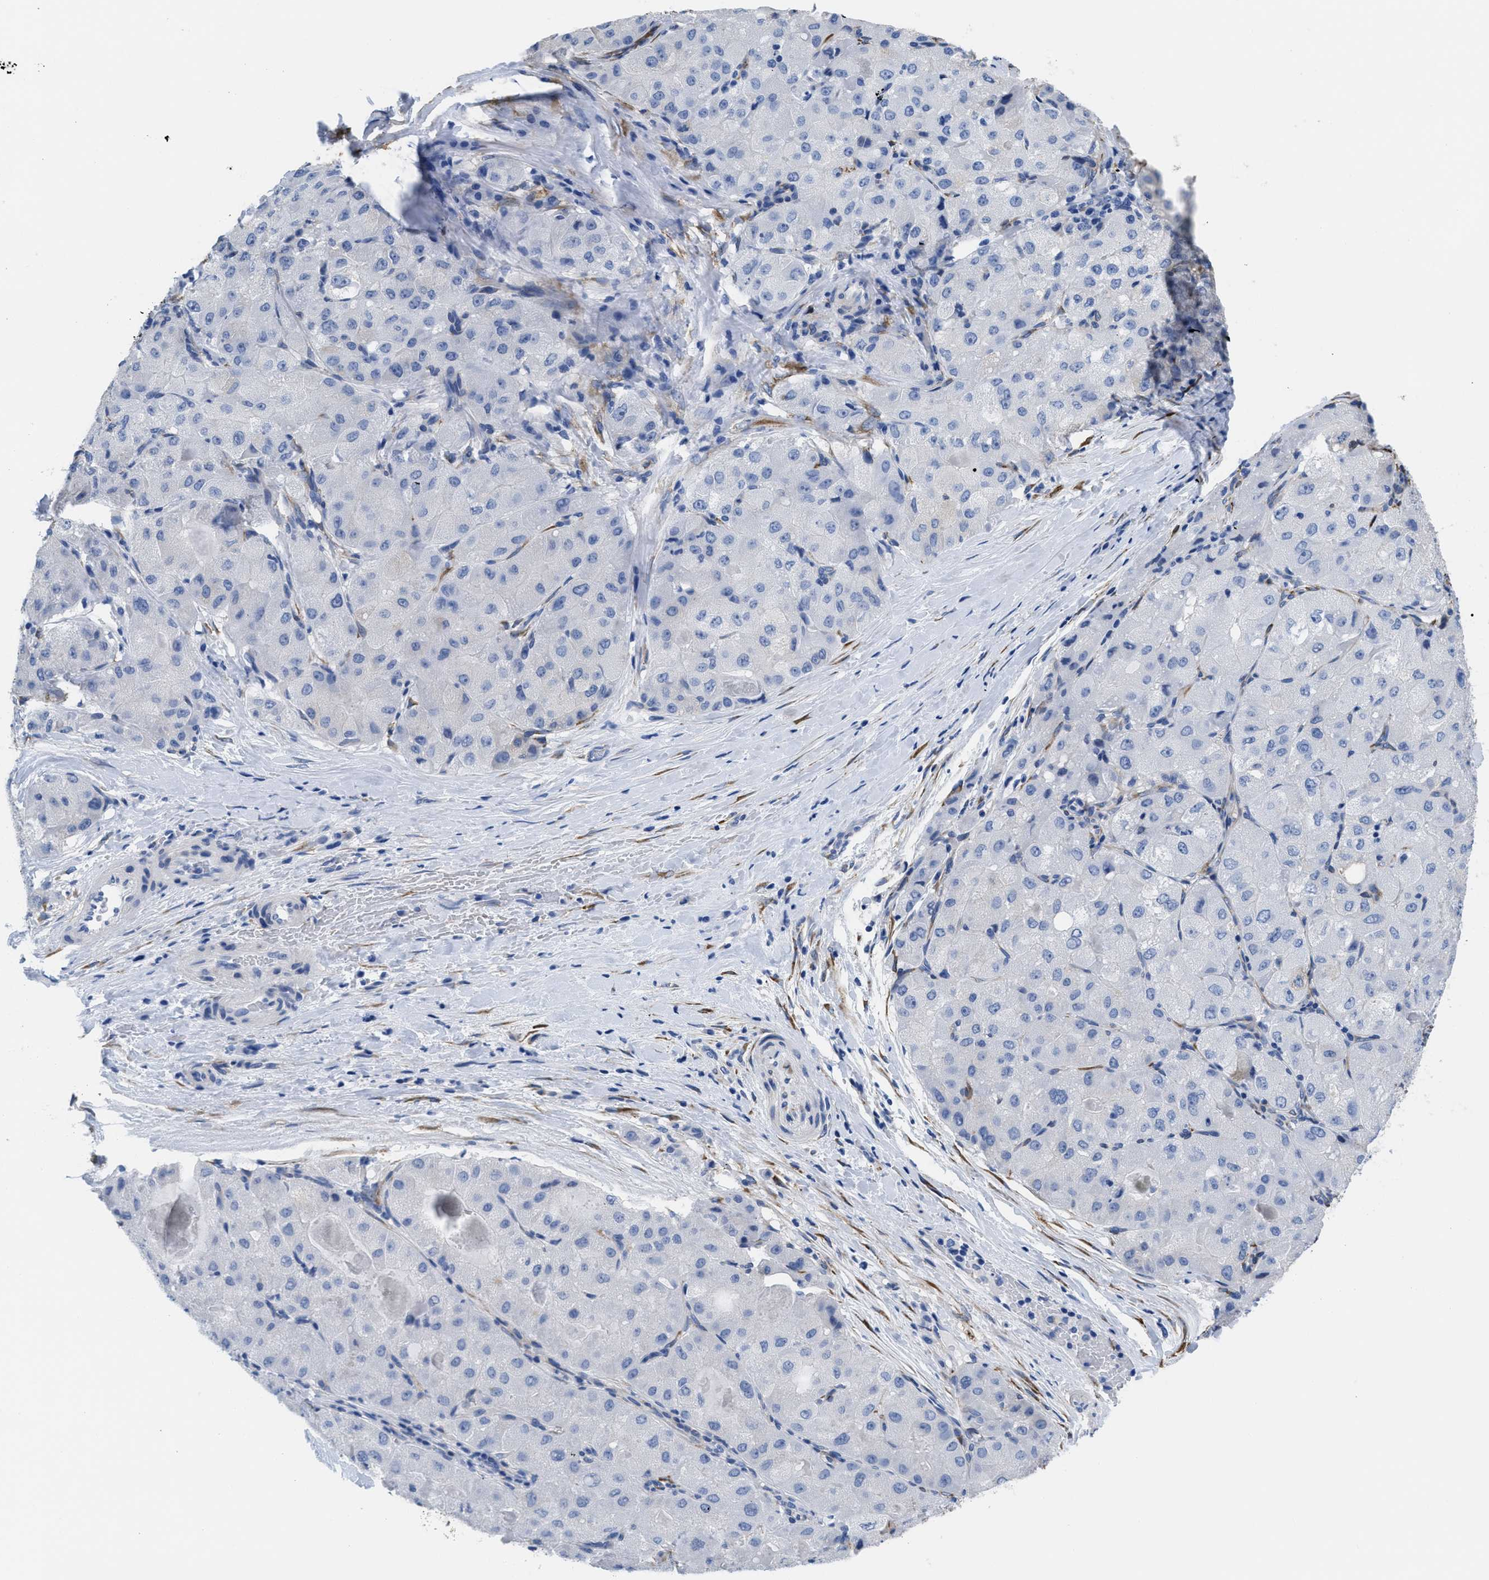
{"staining": {"intensity": "negative", "quantity": "none", "location": "none"}, "tissue": "liver cancer", "cell_type": "Tumor cells", "image_type": "cancer", "snomed": [{"axis": "morphology", "description": "Carcinoma, Hepatocellular, NOS"}, {"axis": "topography", "description": "Liver"}], "caption": "This is a micrograph of IHC staining of liver cancer (hepatocellular carcinoma), which shows no positivity in tumor cells.", "gene": "SQLE", "patient": {"sex": "male", "age": 80}}